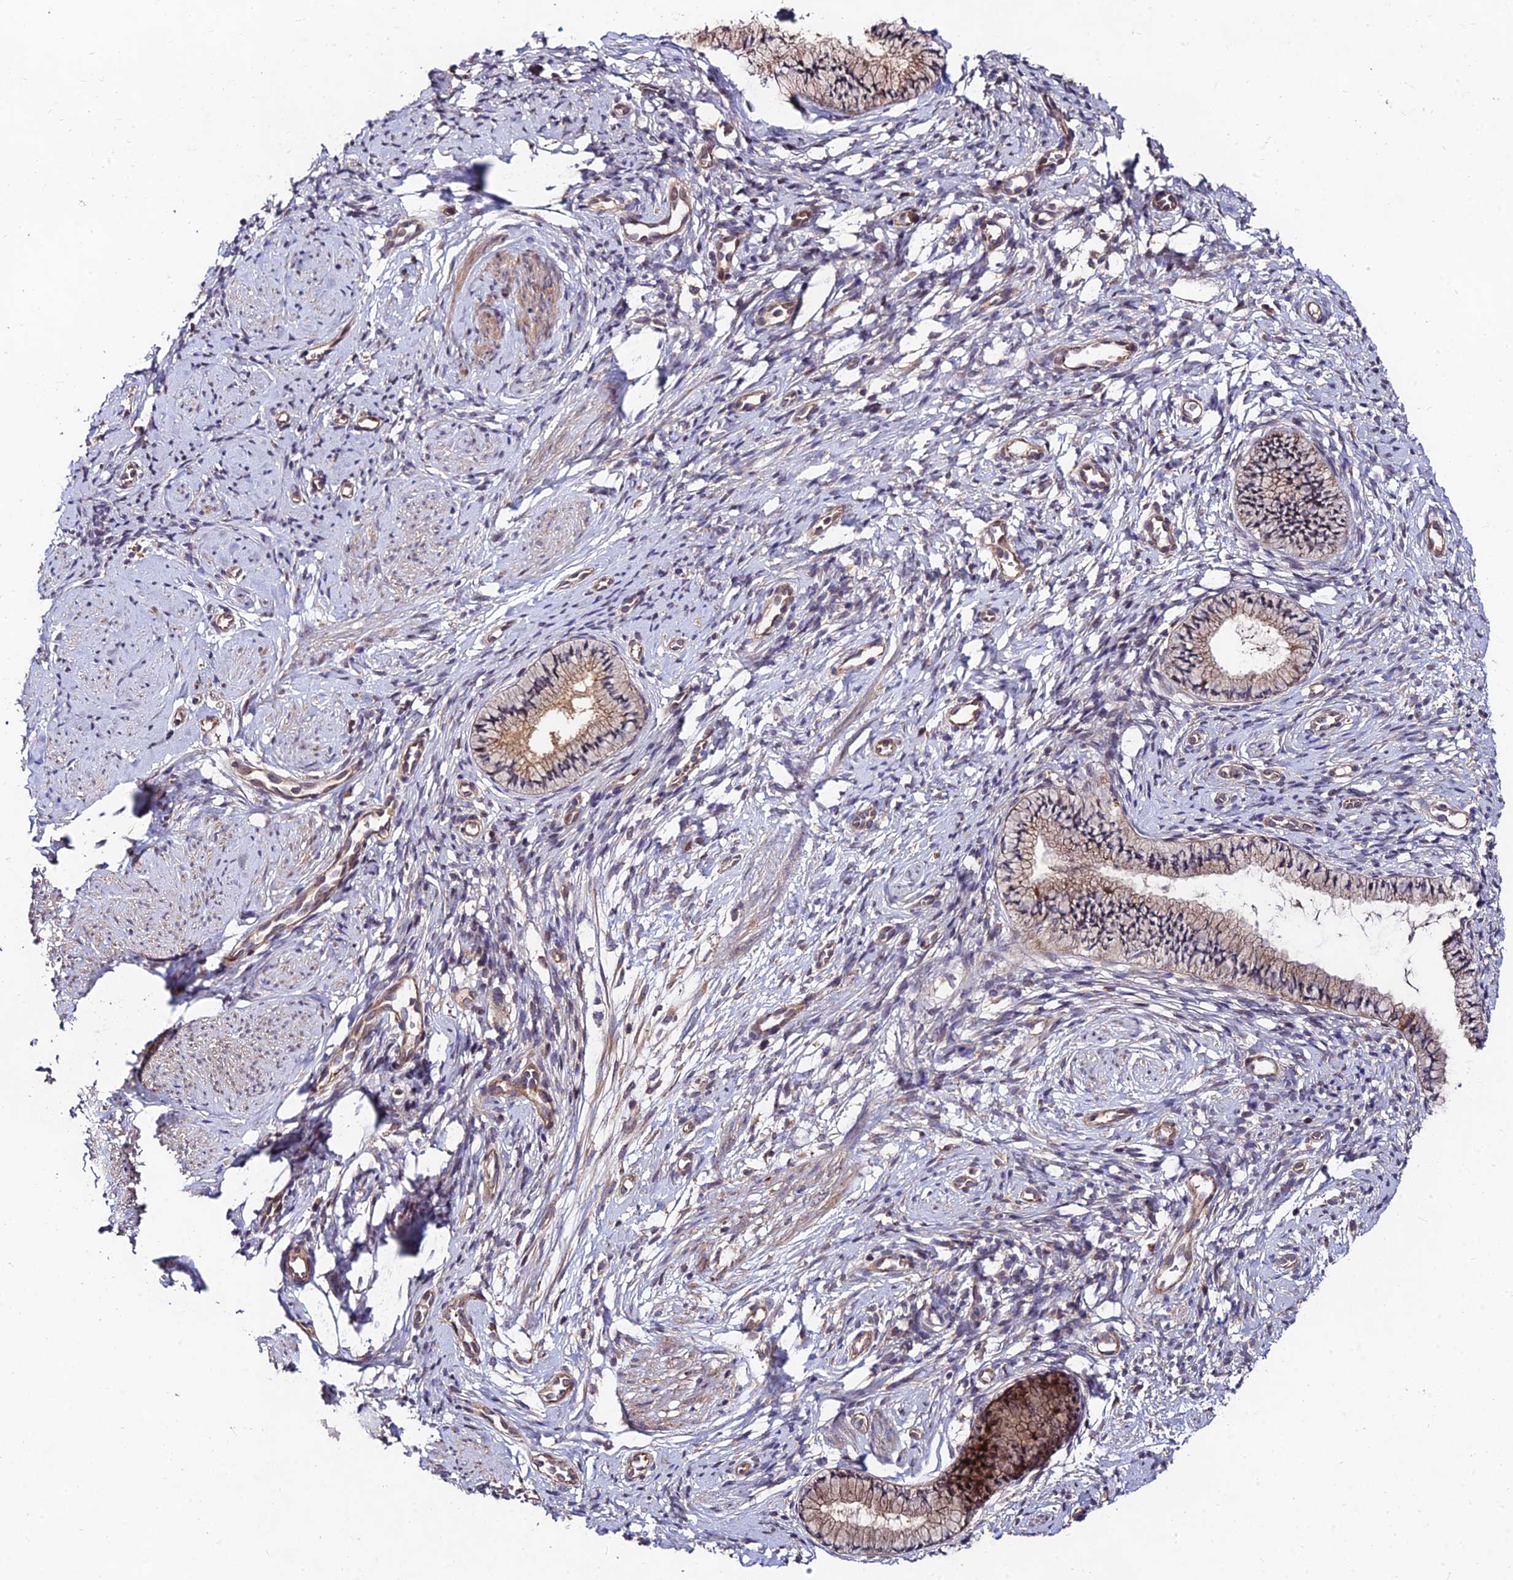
{"staining": {"intensity": "moderate", "quantity": "25%-75%", "location": "cytoplasmic/membranous"}, "tissue": "cervix", "cell_type": "Glandular cells", "image_type": "normal", "snomed": [{"axis": "morphology", "description": "Normal tissue, NOS"}, {"axis": "topography", "description": "Cervix"}], "caption": "IHC staining of unremarkable cervix, which exhibits medium levels of moderate cytoplasmic/membranous positivity in approximately 25%-75% of glandular cells indicating moderate cytoplasmic/membranous protein staining. The staining was performed using DAB (3,3'-diaminobenzidine) (brown) for protein detection and nuclei were counterstained in hematoxylin (blue).", "gene": "MKKS", "patient": {"sex": "female", "age": 57}}